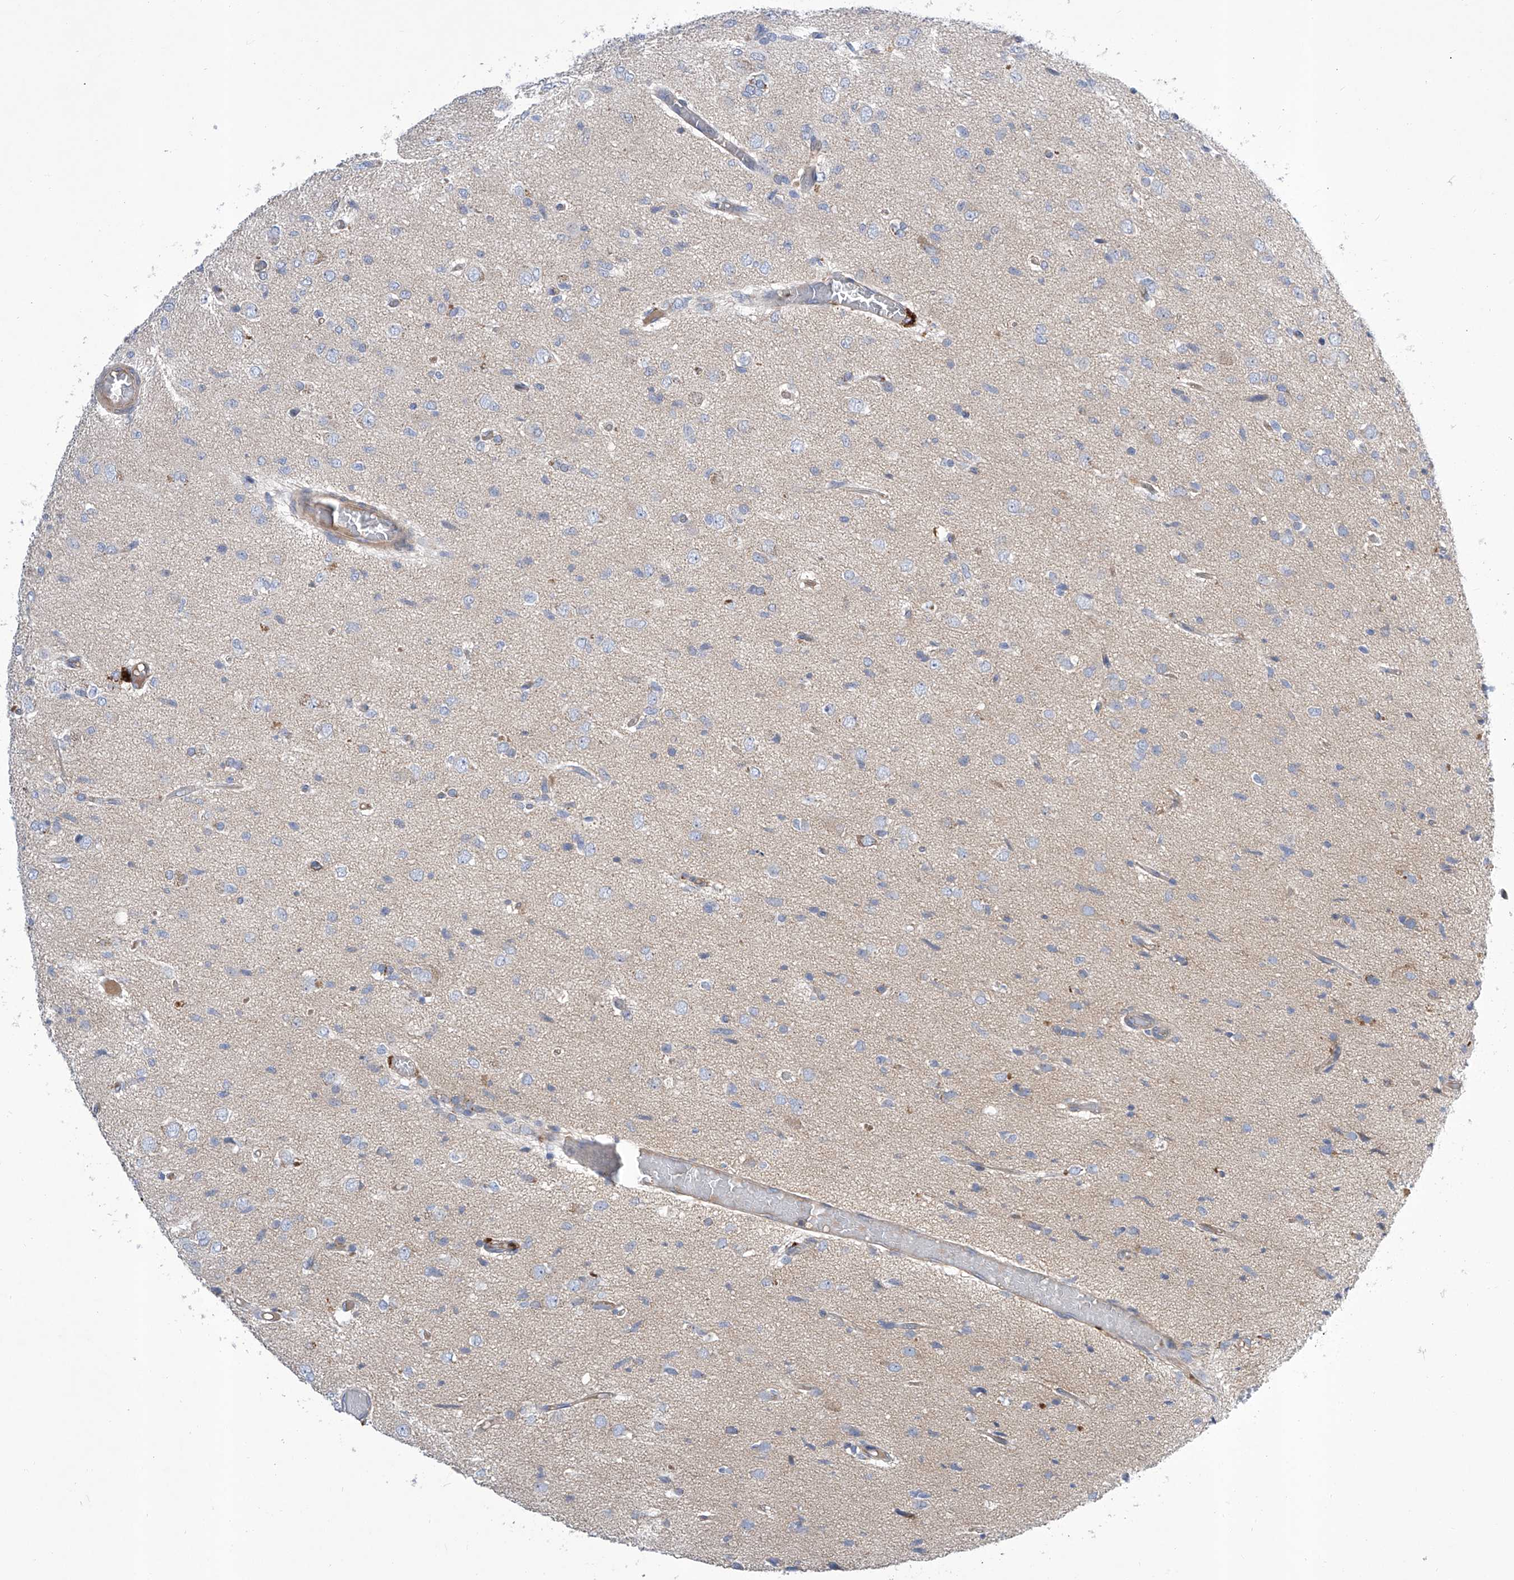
{"staining": {"intensity": "negative", "quantity": "none", "location": "none"}, "tissue": "glioma", "cell_type": "Tumor cells", "image_type": "cancer", "snomed": [{"axis": "morphology", "description": "Glioma, malignant, High grade"}, {"axis": "topography", "description": "Brain"}], "caption": "Immunohistochemical staining of human high-grade glioma (malignant) exhibits no significant staining in tumor cells. The staining is performed using DAB brown chromogen with nuclei counter-stained in using hematoxylin.", "gene": "SRBD1", "patient": {"sex": "female", "age": 59}}